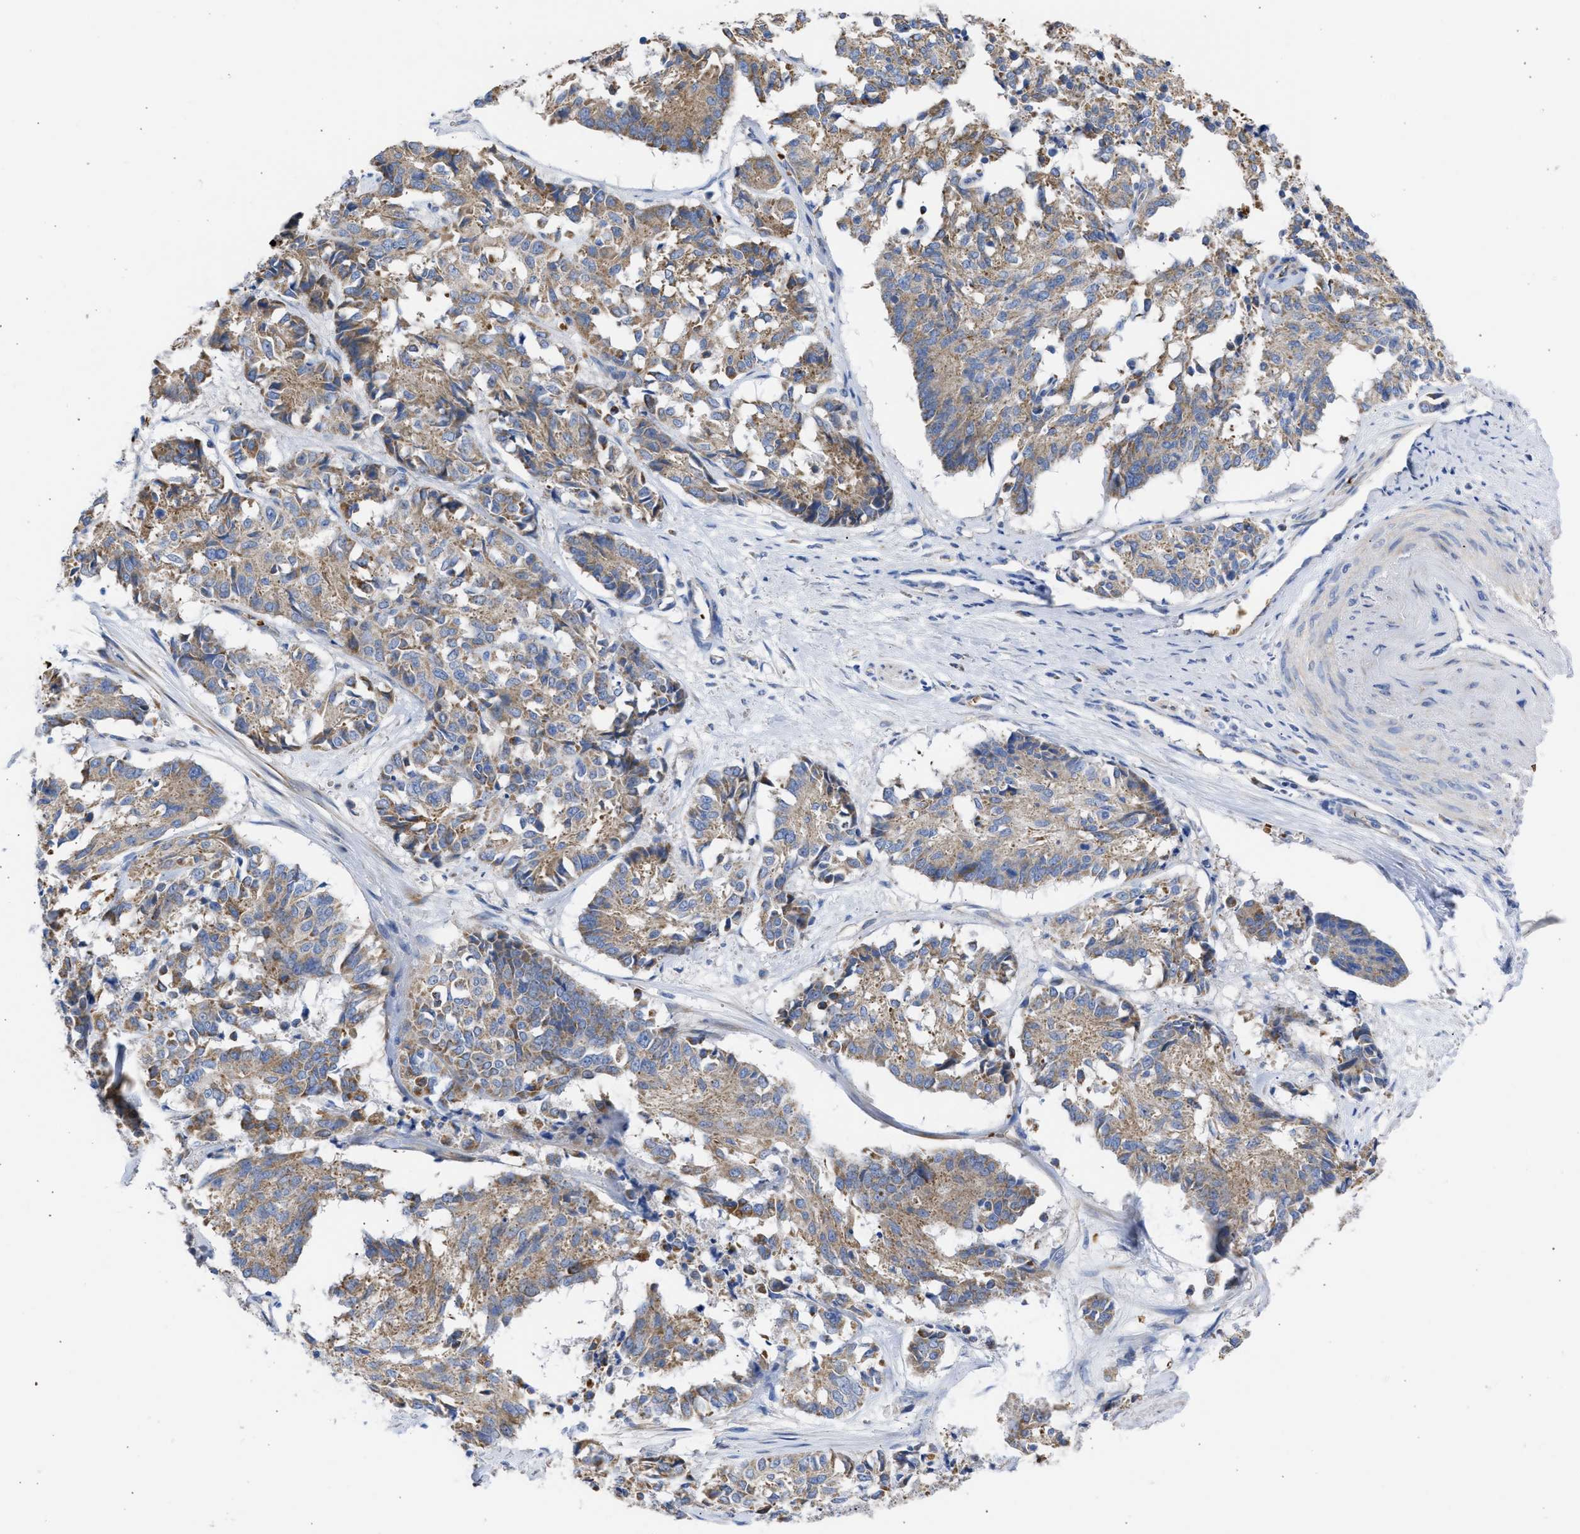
{"staining": {"intensity": "weak", "quantity": ">75%", "location": "cytoplasmic/membranous"}, "tissue": "cervical cancer", "cell_type": "Tumor cells", "image_type": "cancer", "snomed": [{"axis": "morphology", "description": "Squamous cell carcinoma, NOS"}, {"axis": "topography", "description": "Cervix"}], "caption": "IHC staining of squamous cell carcinoma (cervical), which demonstrates low levels of weak cytoplasmic/membranous staining in about >75% of tumor cells indicating weak cytoplasmic/membranous protein positivity. The staining was performed using DAB (brown) for protein detection and nuclei were counterstained in hematoxylin (blue).", "gene": "BTG3", "patient": {"sex": "female", "age": 35}}